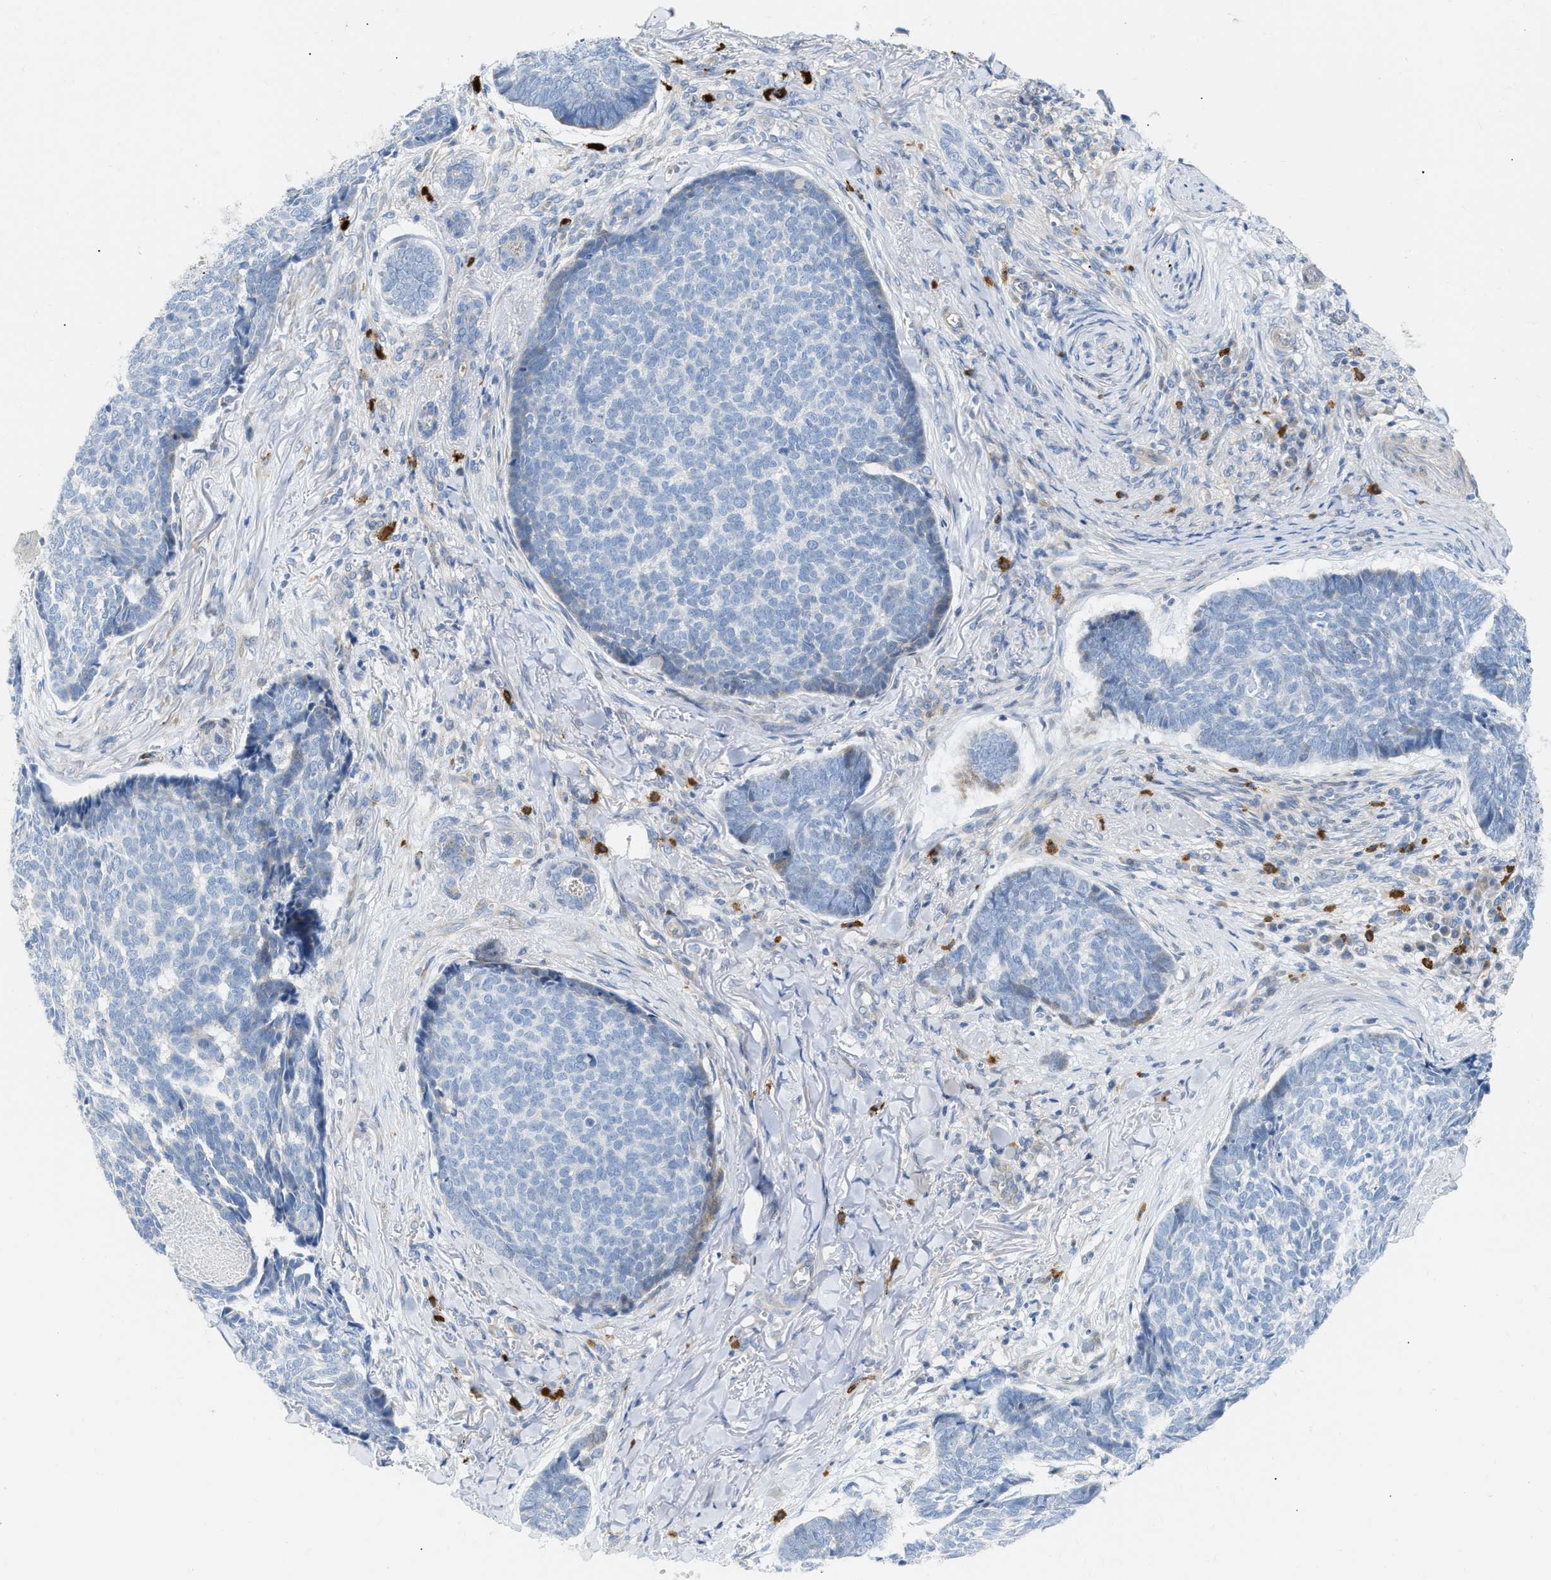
{"staining": {"intensity": "negative", "quantity": "none", "location": "none"}, "tissue": "skin cancer", "cell_type": "Tumor cells", "image_type": "cancer", "snomed": [{"axis": "morphology", "description": "Basal cell carcinoma"}, {"axis": "topography", "description": "Skin"}], "caption": "This is an IHC micrograph of human skin cancer. There is no expression in tumor cells.", "gene": "FHL1", "patient": {"sex": "male", "age": 84}}